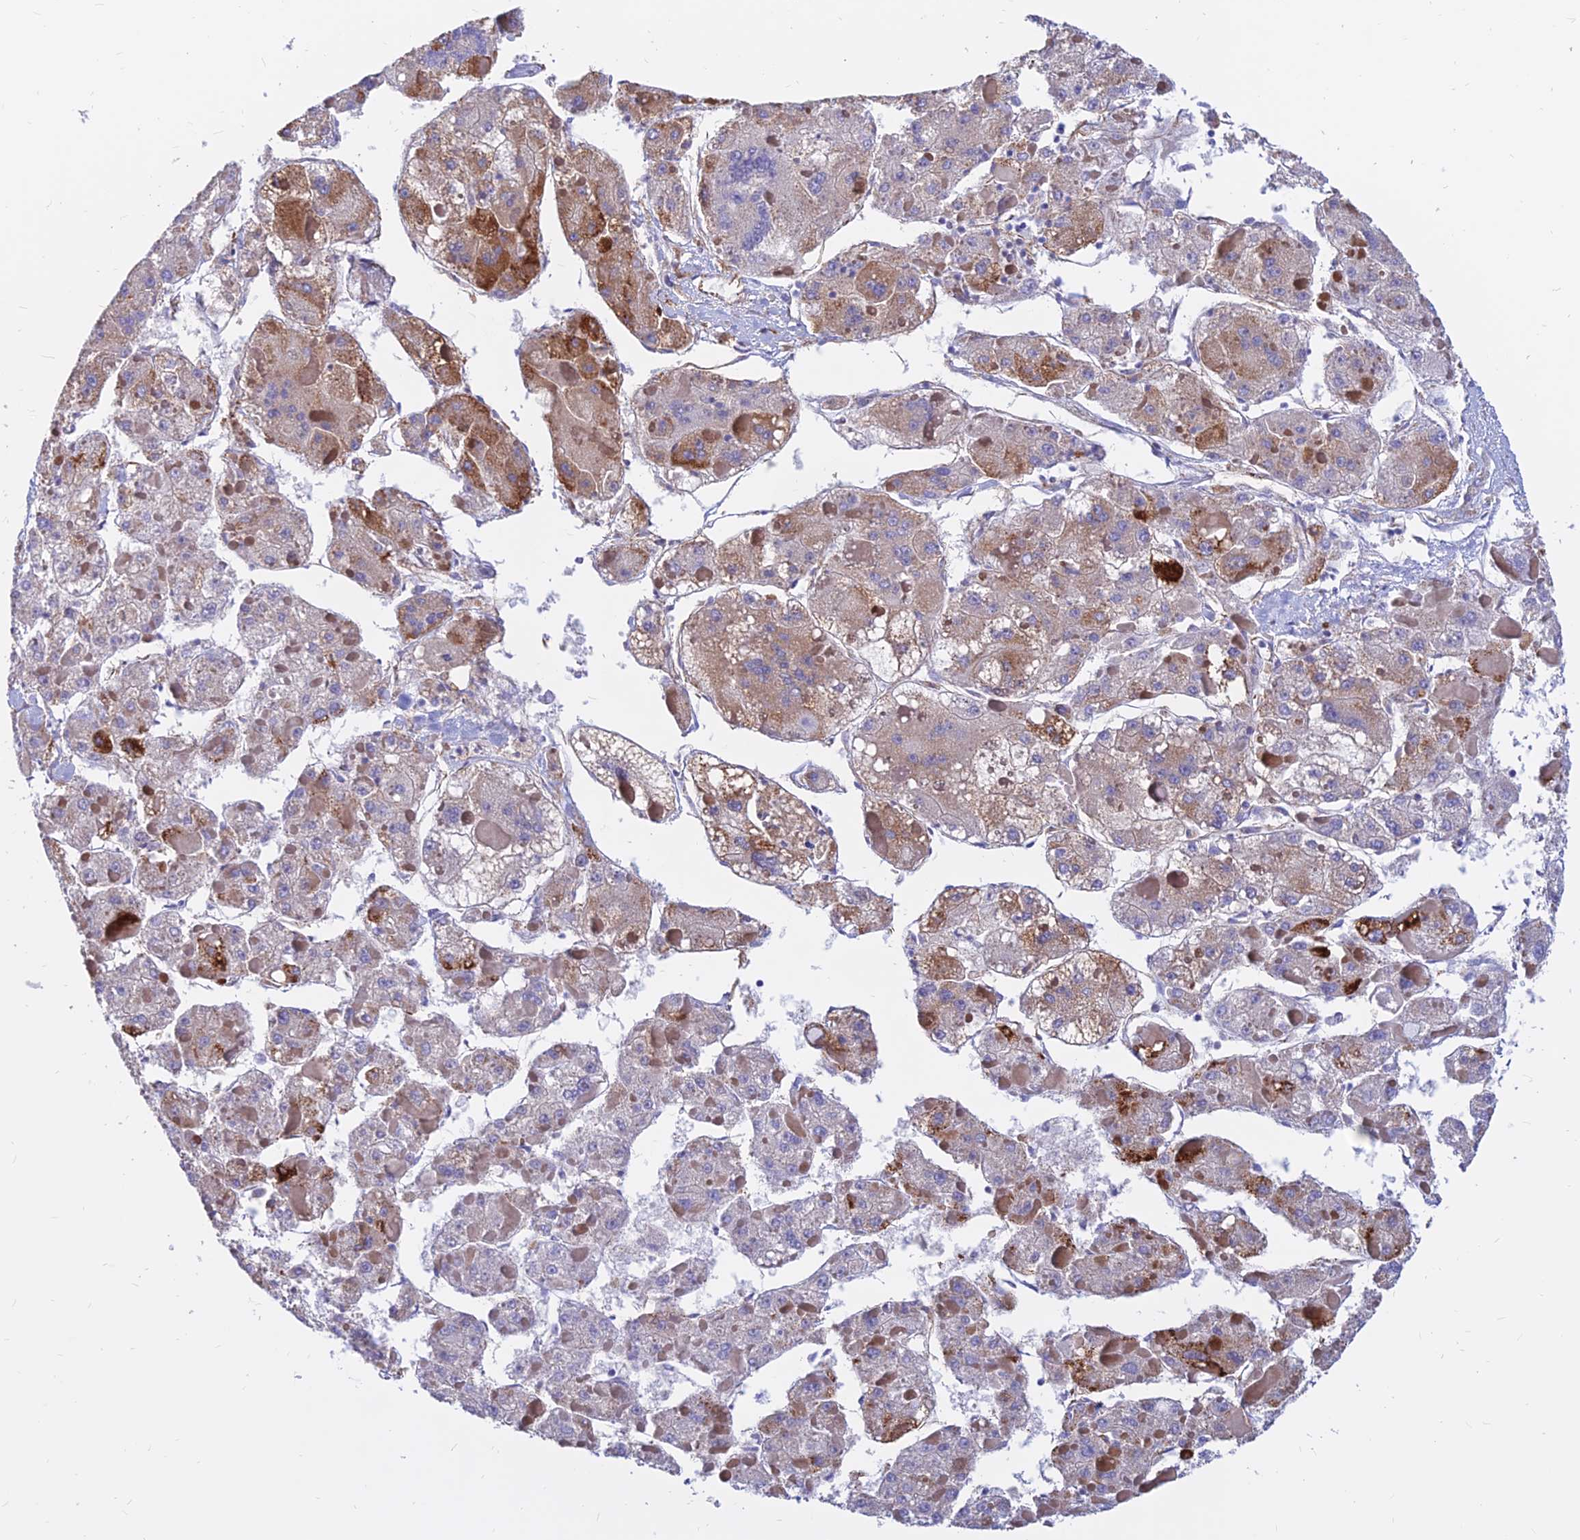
{"staining": {"intensity": "moderate", "quantity": "25%-75%", "location": "cytoplasmic/membranous"}, "tissue": "liver cancer", "cell_type": "Tumor cells", "image_type": "cancer", "snomed": [{"axis": "morphology", "description": "Carcinoma, Hepatocellular, NOS"}, {"axis": "topography", "description": "Liver"}], "caption": "Brown immunohistochemical staining in human liver cancer exhibits moderate cytoplasmic/membranous staining in about 25%-75% of tumor cells.", "gene": "CDK18", "patient": {"sex": "female", "age": 73}}